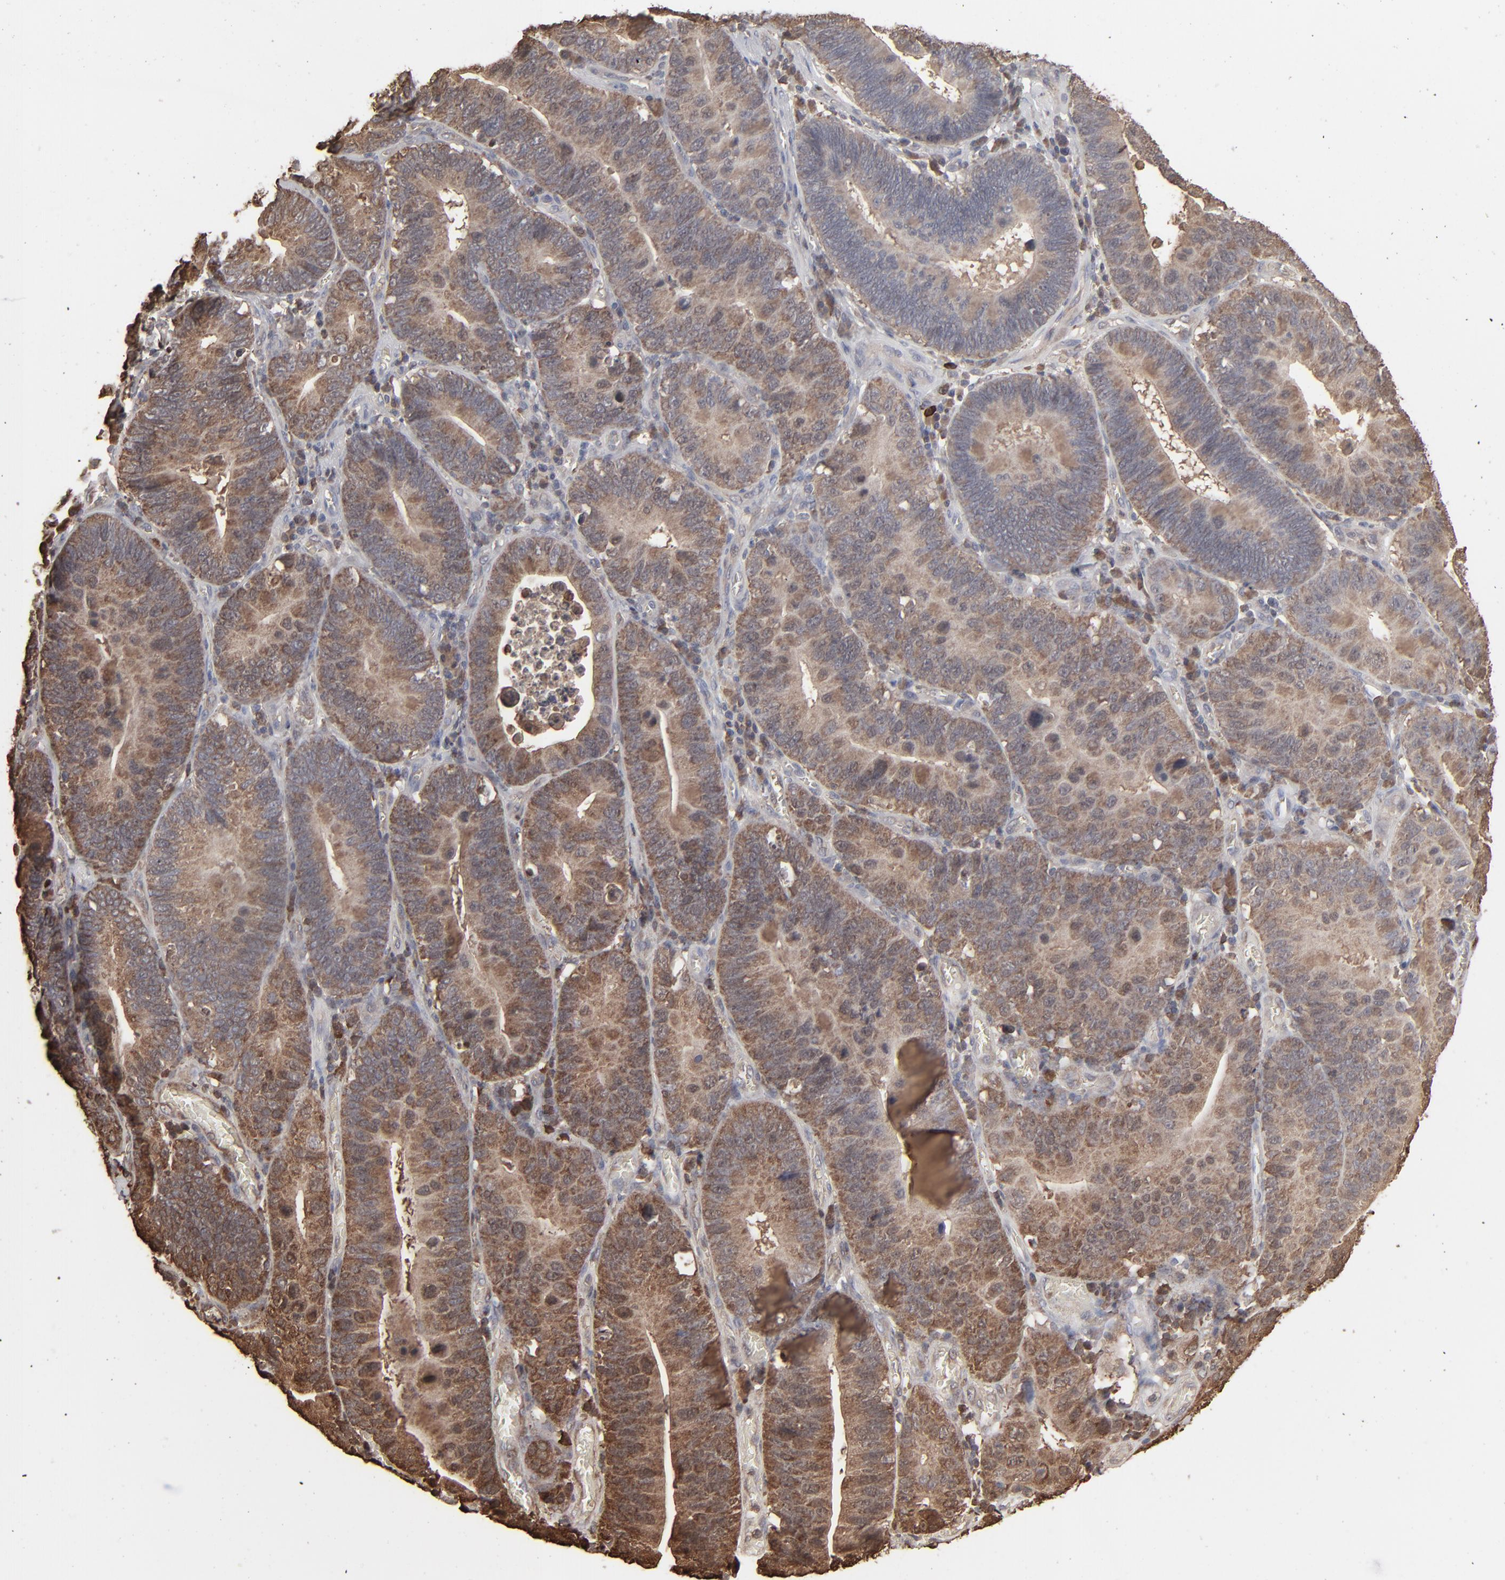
{"staining": {"intensity": "strong", "quantity": ">75%", "location": "cytoplasmic/membranous"}, "tissue": "stomach cancer", "cell_type": "Tumor cells", "image_type": "cancer", "snomed": [{"axis": "morphology", "description": "Adenocarcinoma, NOS"}, {"axis": "topography", "description": "Stomach"}, {"axis": "topography", "description": "Gastric cardia"}], "caption": "Protein expression by IHC shows strong cytoplasmic/membranous expression in about >75% of tumor cells in adenocarcinoma (stomach). The staining was performed using DAB to visualize the protein expression in brown, while the nuclei were stained in blue with hematoxylin (Magnification: 20x).", "gene": "NME1-NME2", "patient": {"sex": "male", "age": 59}}